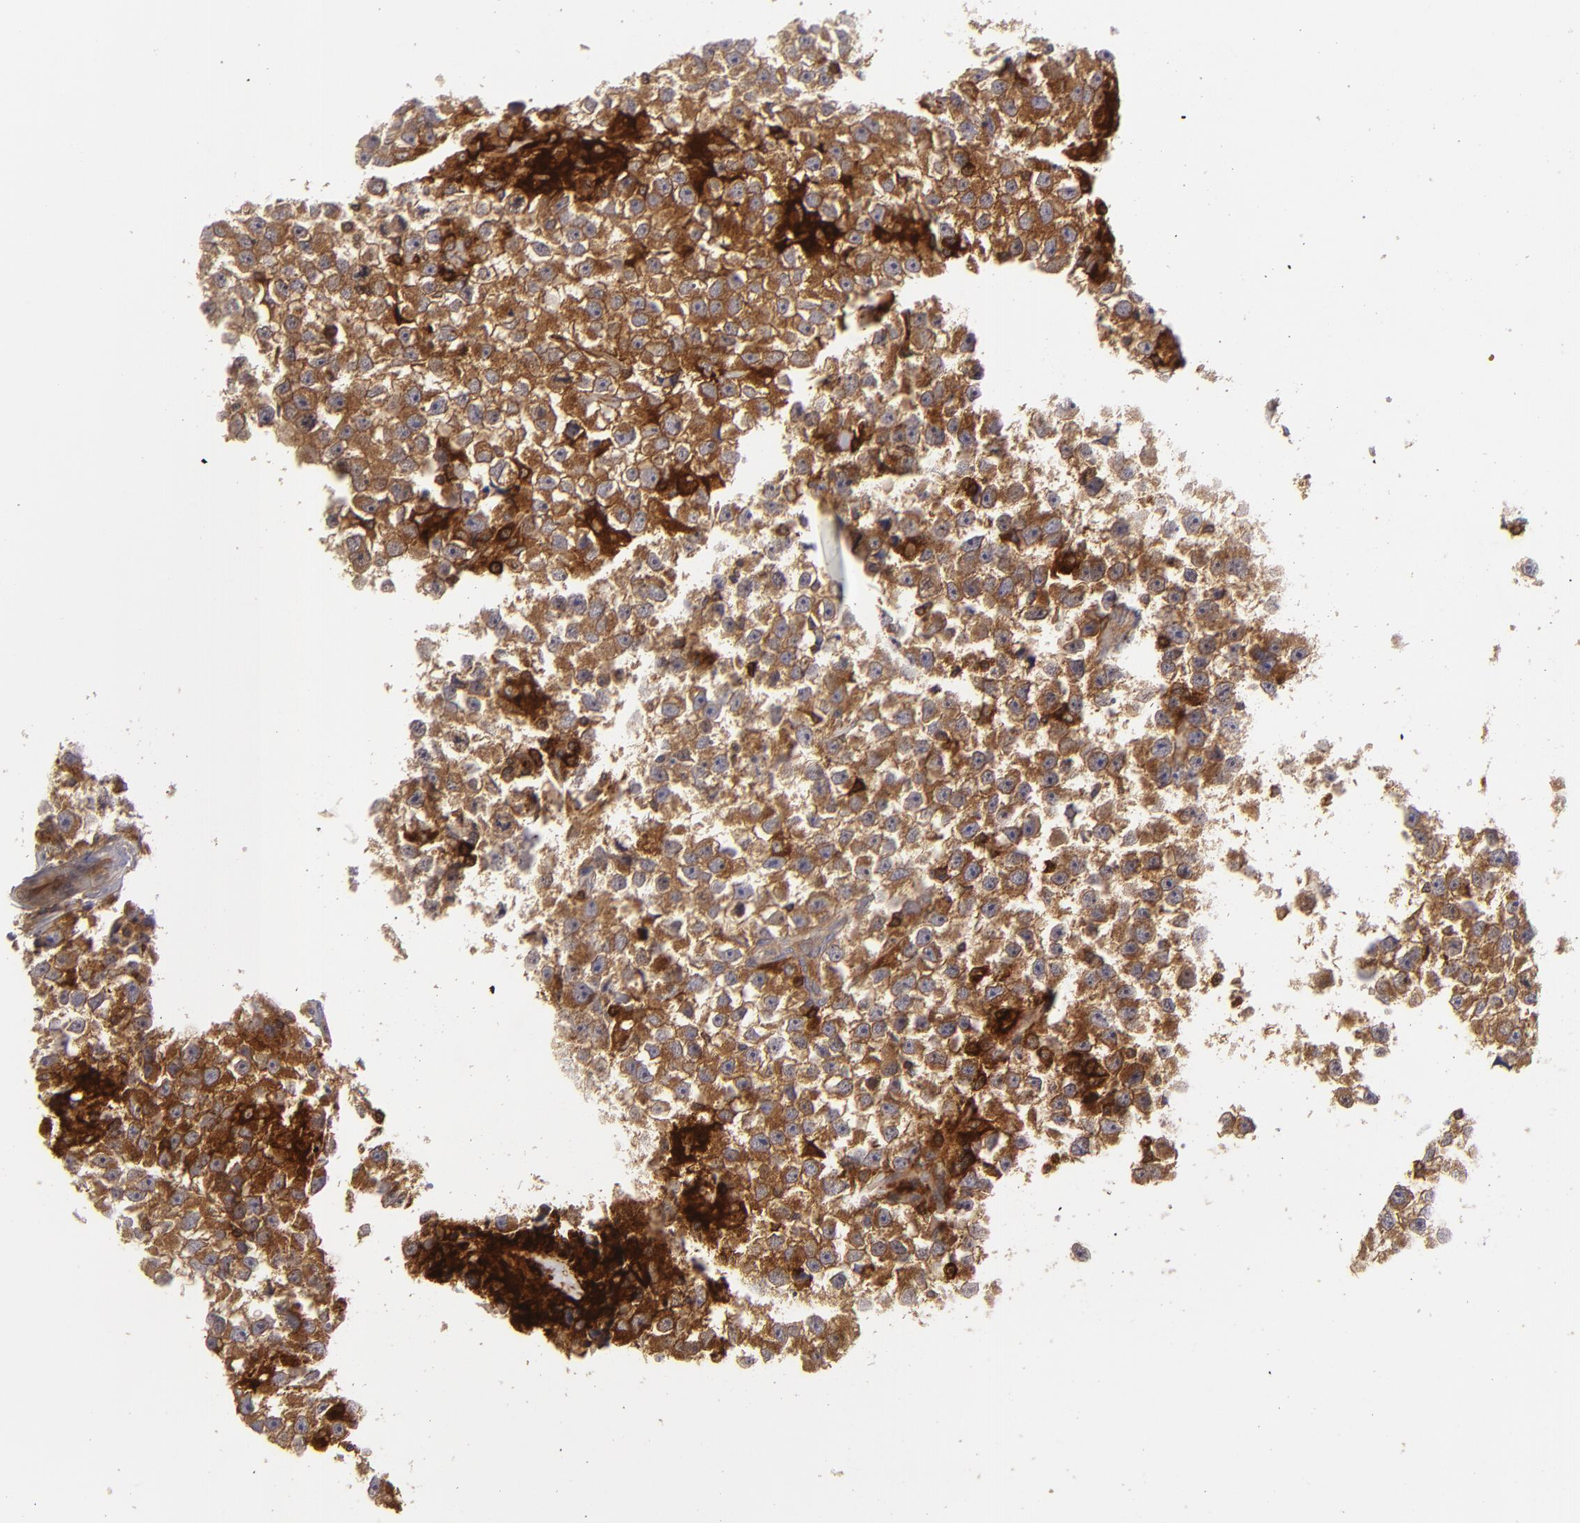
{"staining": {"intensity": "strong", "quantity": ">75%", "location": "cytoplasmic/membranous"}, "tissue": "testis cancer", "cell_type": "Tumor cells", "image_type": "cancer", "snomed": [{"axis": "morphology", "description": "Seminoma, NOS"}, {"axis": "topography", "description": "Testis"}], "caption": "Testis cancer (seminoma) stained with a protein marker reveals strong staining in tumor cells.", "gene": "MMP10", "patient": {"sex": "male", "age": 33}}